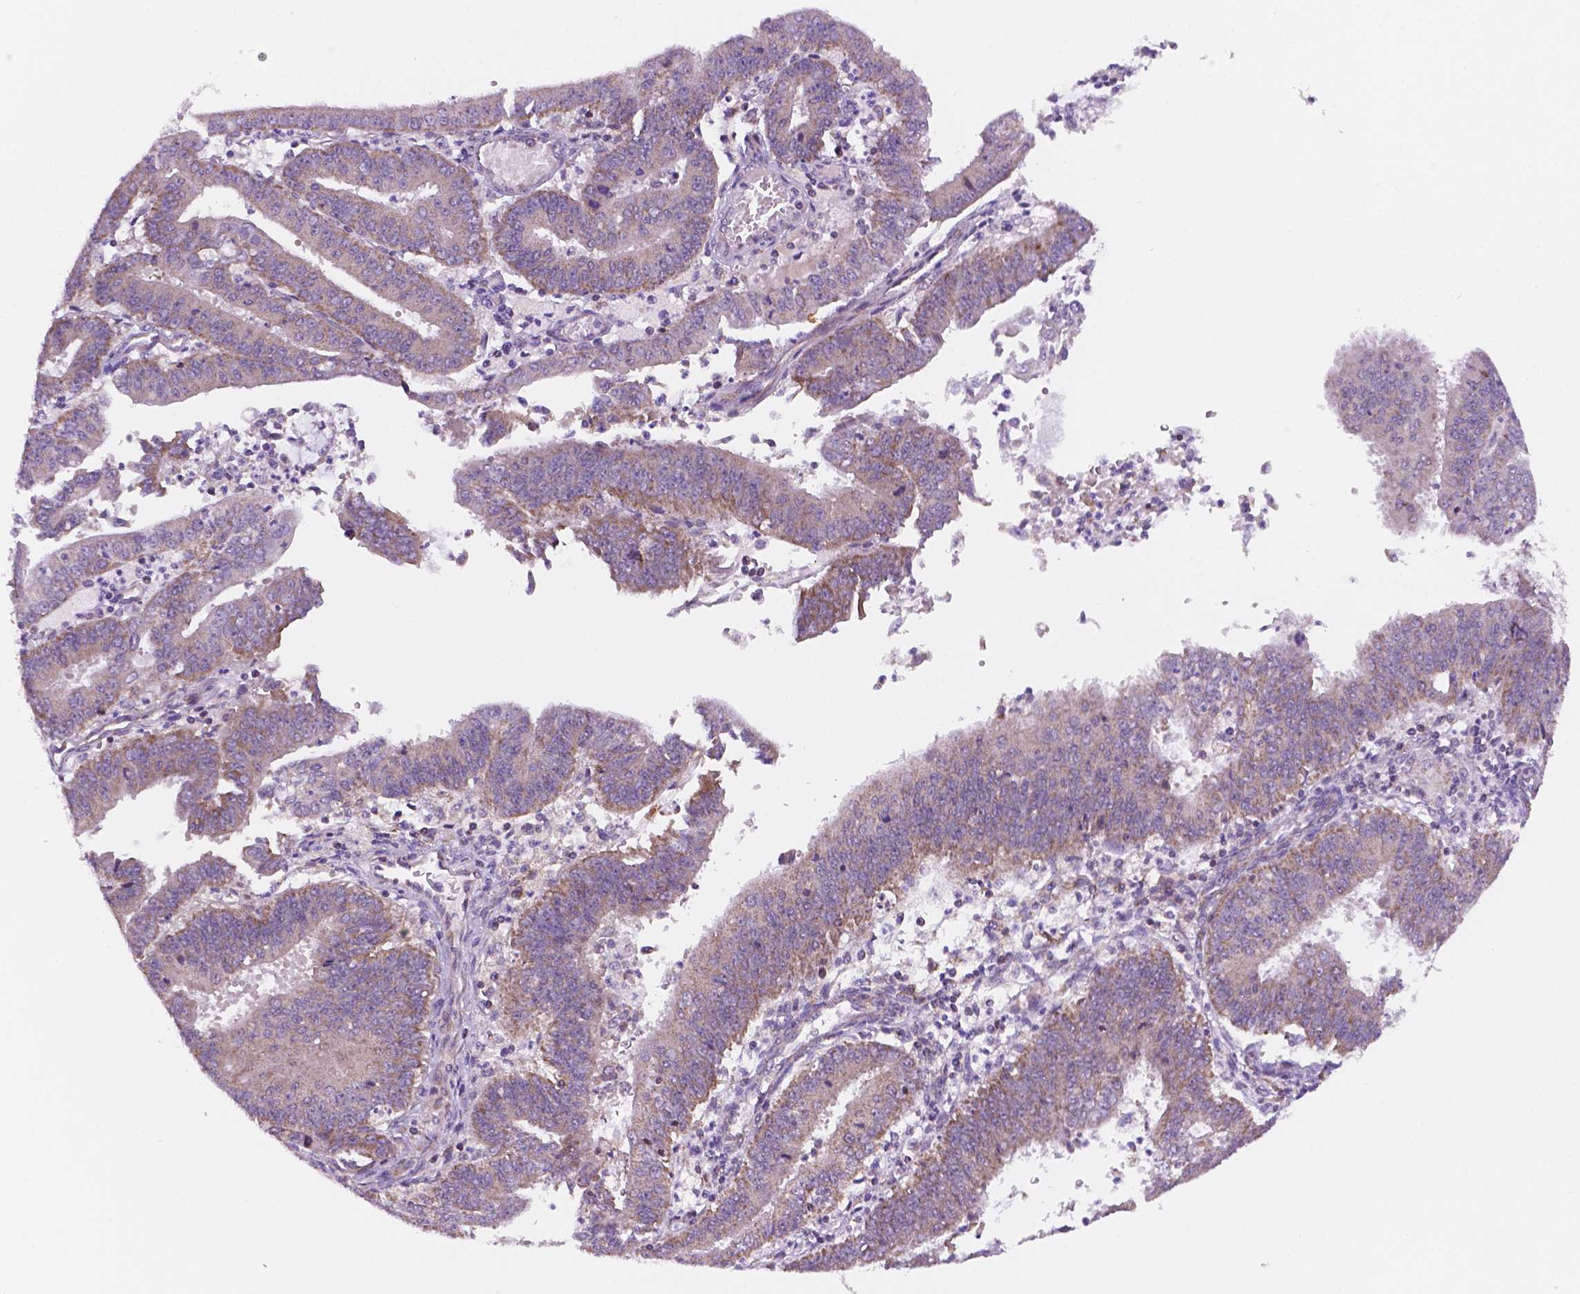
{"staining": {"intensity": "moderate", "quantity": "25%-75%", "location": "cytoplasmic/membranous"}, "tissue": "endometrial cancer", "cell_type": "Tumor cells", "image_type": "cancer", "snomed": [{"axis": "morphology", "description": "Adenocarcinoma, NOS"}, {"axis": "topography", "description": "Endometrium"}], "caption": "Human adenocarcinoma (endometrial) stained with a protein marker demonstrates moderate staining in tumor cells.", "gene": "GEMIN4", "patient": {"sex": "female", "age": 73}}